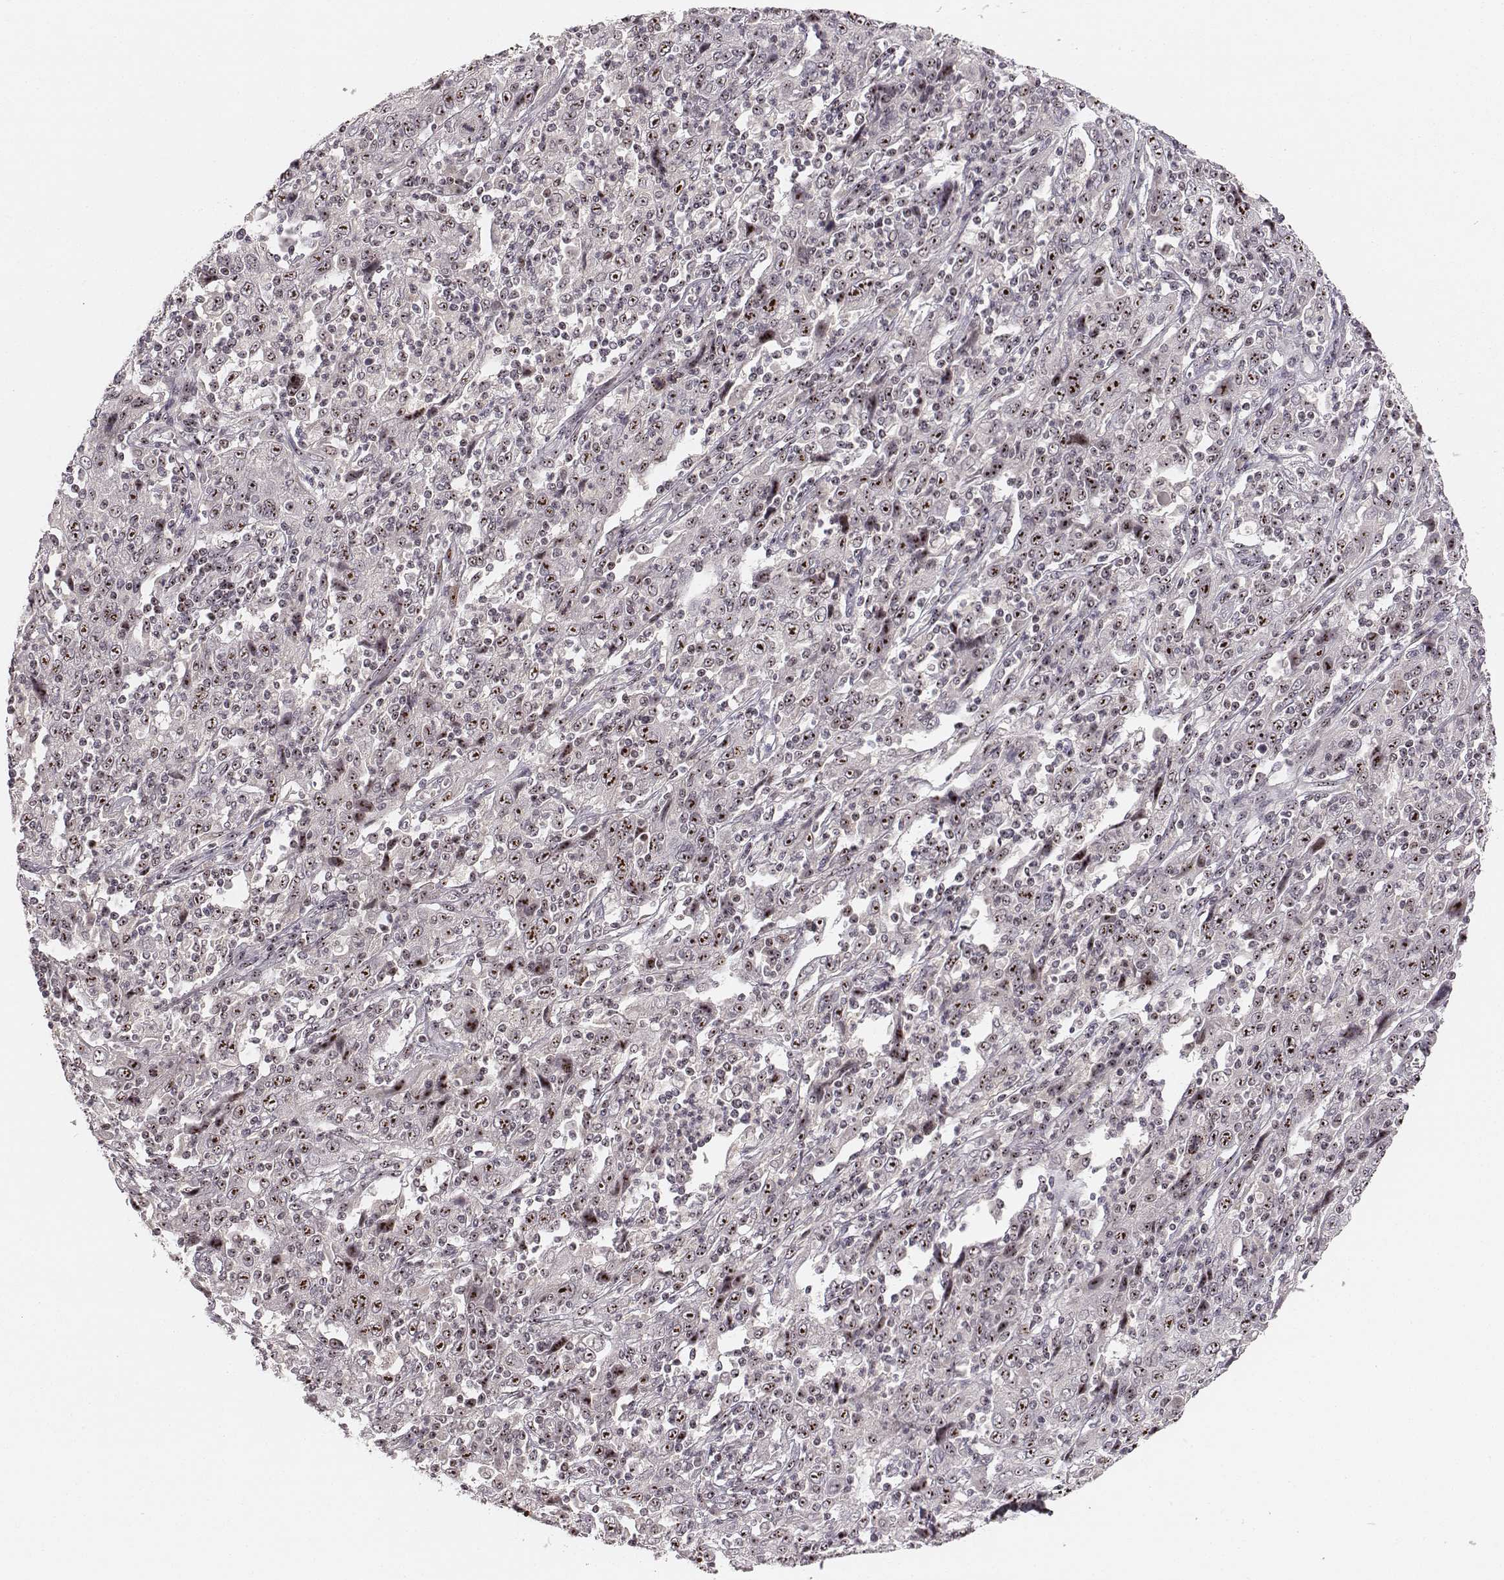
{"staining": {"intensity": "moderate", "quantity": ">75%", "location": "nuclear"}, "tissue": "cervical cancer", "cell_type": "Tumor cells", "image_type": "cancer", "snomed": [{"axis": "morphology", "description": "Squamous cell carcinoma, NOS"}, {"axis": "topography", "description": "Cervix"}], "caption": "A brown stain labels moderate nuclear staining of a protein in cervical cancer tumor cells.", "gene": "NOP56", "patient": {"sex": "female", "age": 46}}